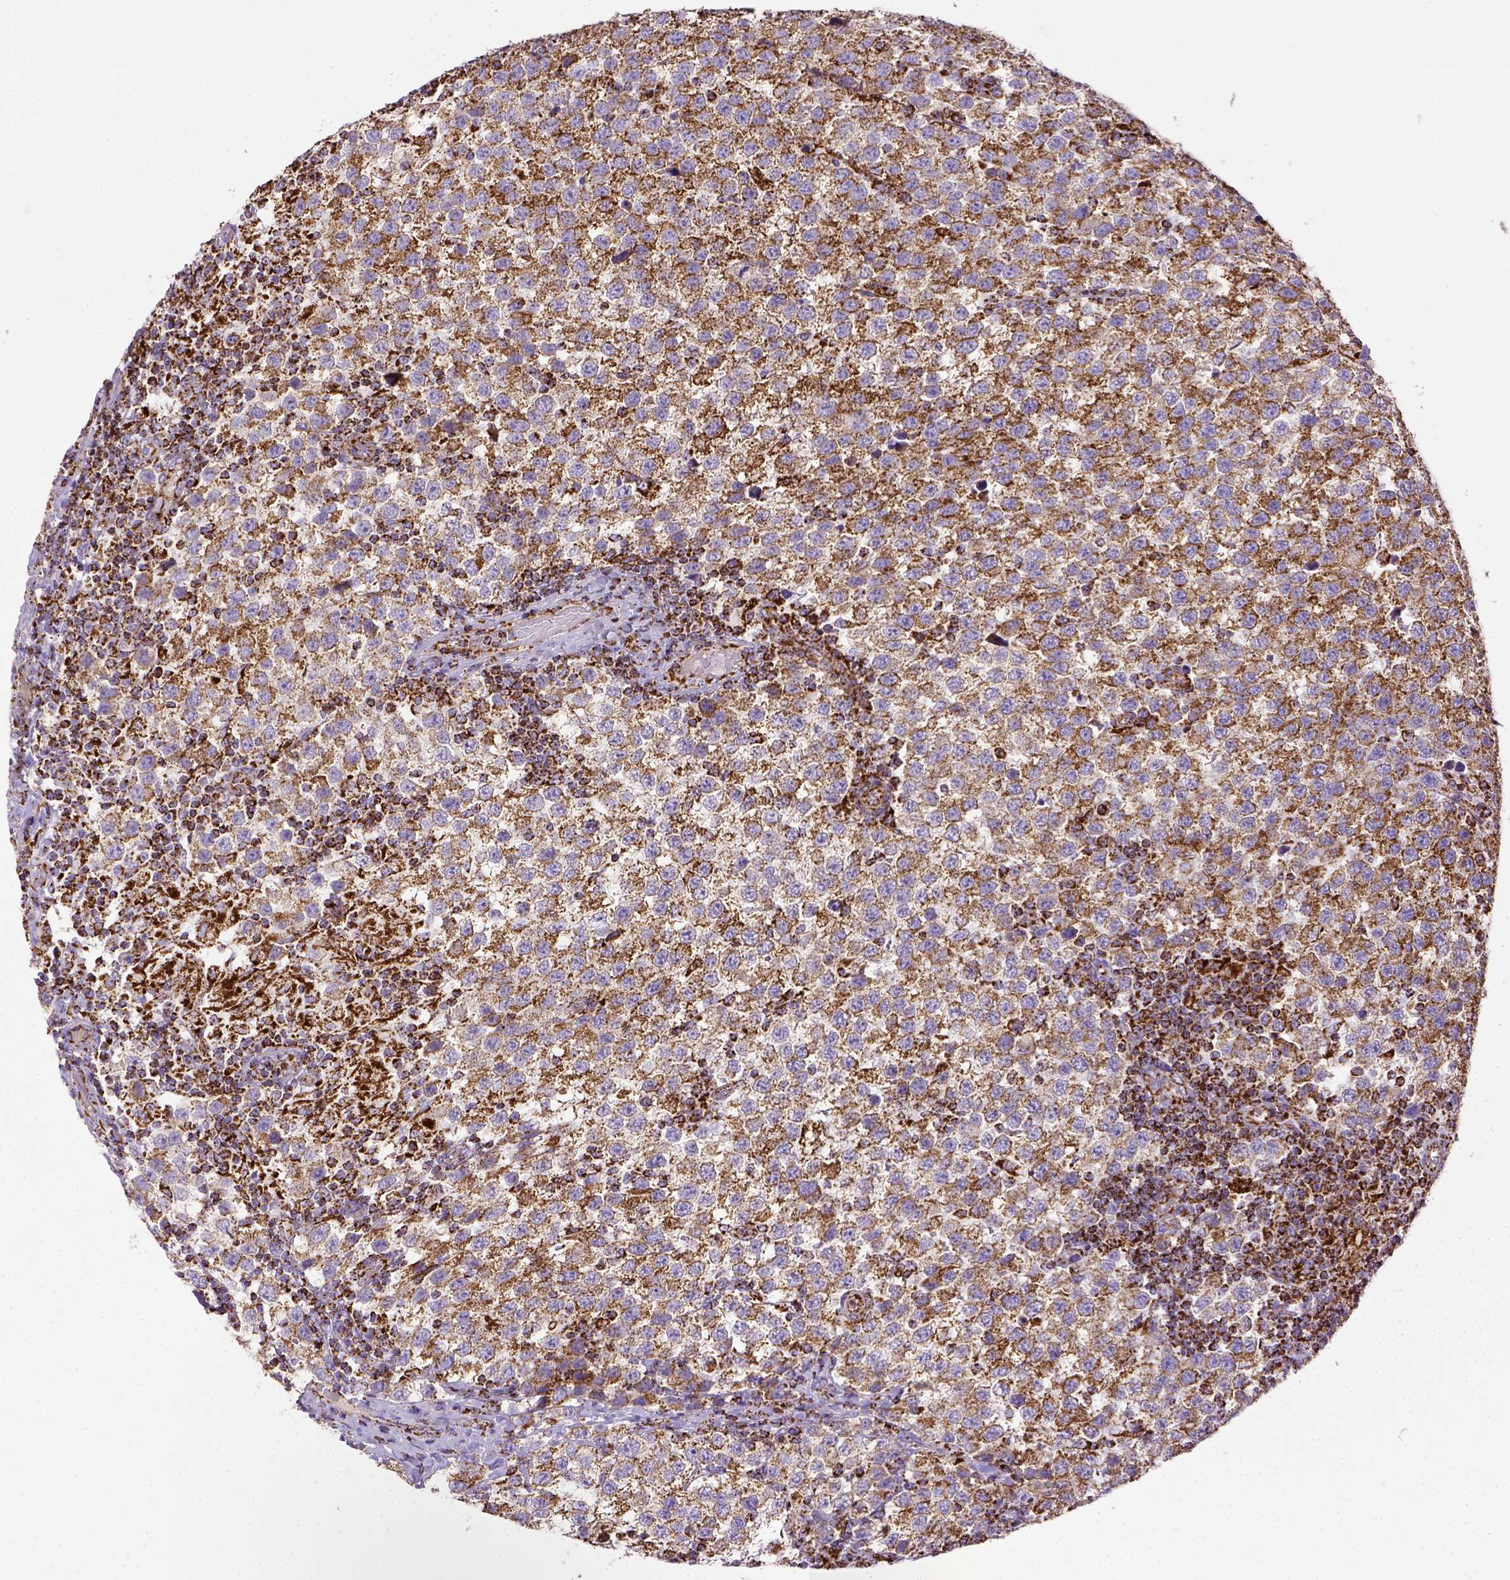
{"staining": {"intensity": "moderate", "quantity": ">75%", "location": "cytoplasmic/membranous"}, "tissue": "testis cancer", "cell_type": "Tumor cells", "image_type": "cancer", "snomed": [{"axis": "morphology", "description": "Seminoma, NOS"}, {"axis": "topography", "description": "Testis"}], "caption": "An immunohistochemistry (IHC) histopathology image of neoplastic tissue is shown. Protein staining in brown shows moderate cytoplasmic/membranous positivity in seminoma (testis) within tumor cells. (IHC, brightfield microscopy, high magnification).", "gene": "MT-CO1", "patient": {"sex": "male", "age": 34}}